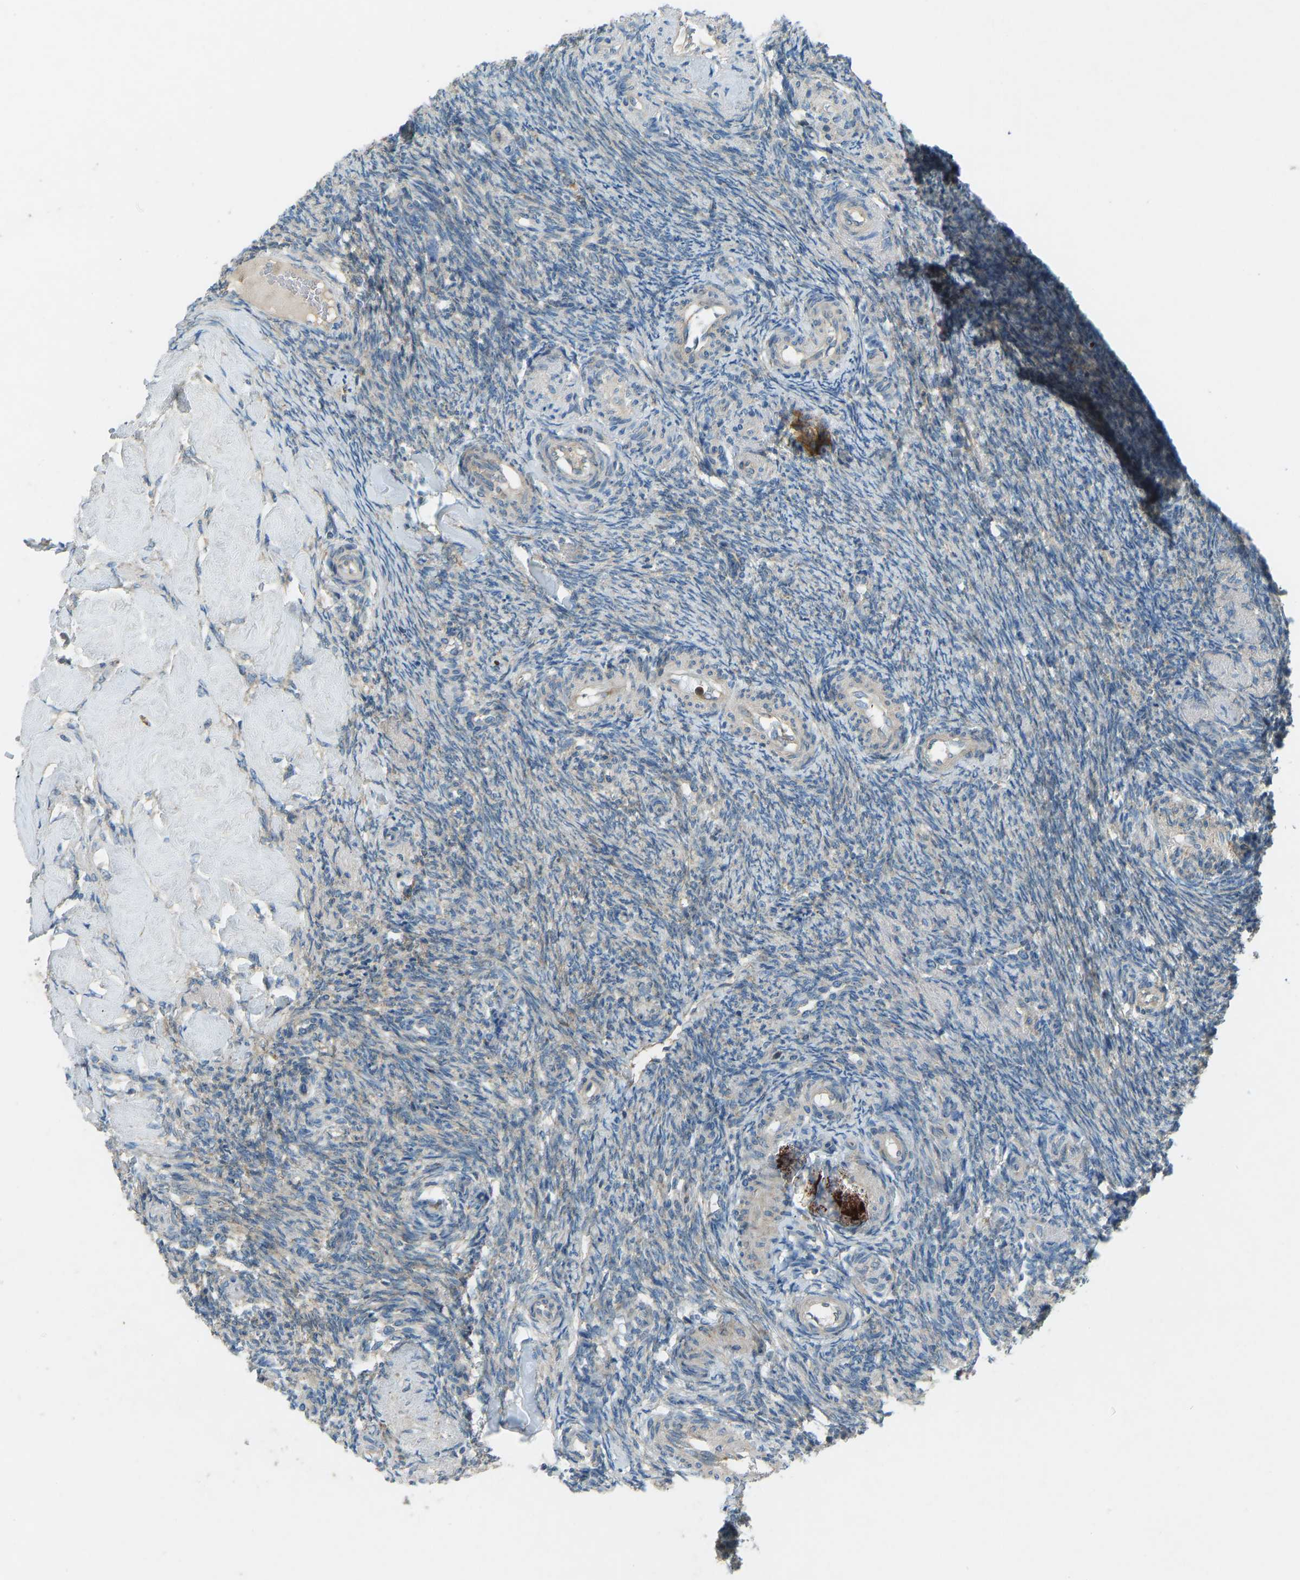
{"staining": {"intensity": "strong", "quantity": ">75%", "location": "cytoplasmic/membranous"}, "tissue": "ovary", "cell_type": "Follicle cells", "image_type": "normal", "snomed": [{"axis": "morphology", "description": "Normal tissue, NOS"}, {"axis": "topography", "description": "Ovary"}], "caption": "This is a photomicrograph of IHC staining of normal ovary, which shows strong positivity in the cytoplasmic/membranous of follicle cells.", "gene": "STAU2", "patient": {"sex": "female", "age": 41}}